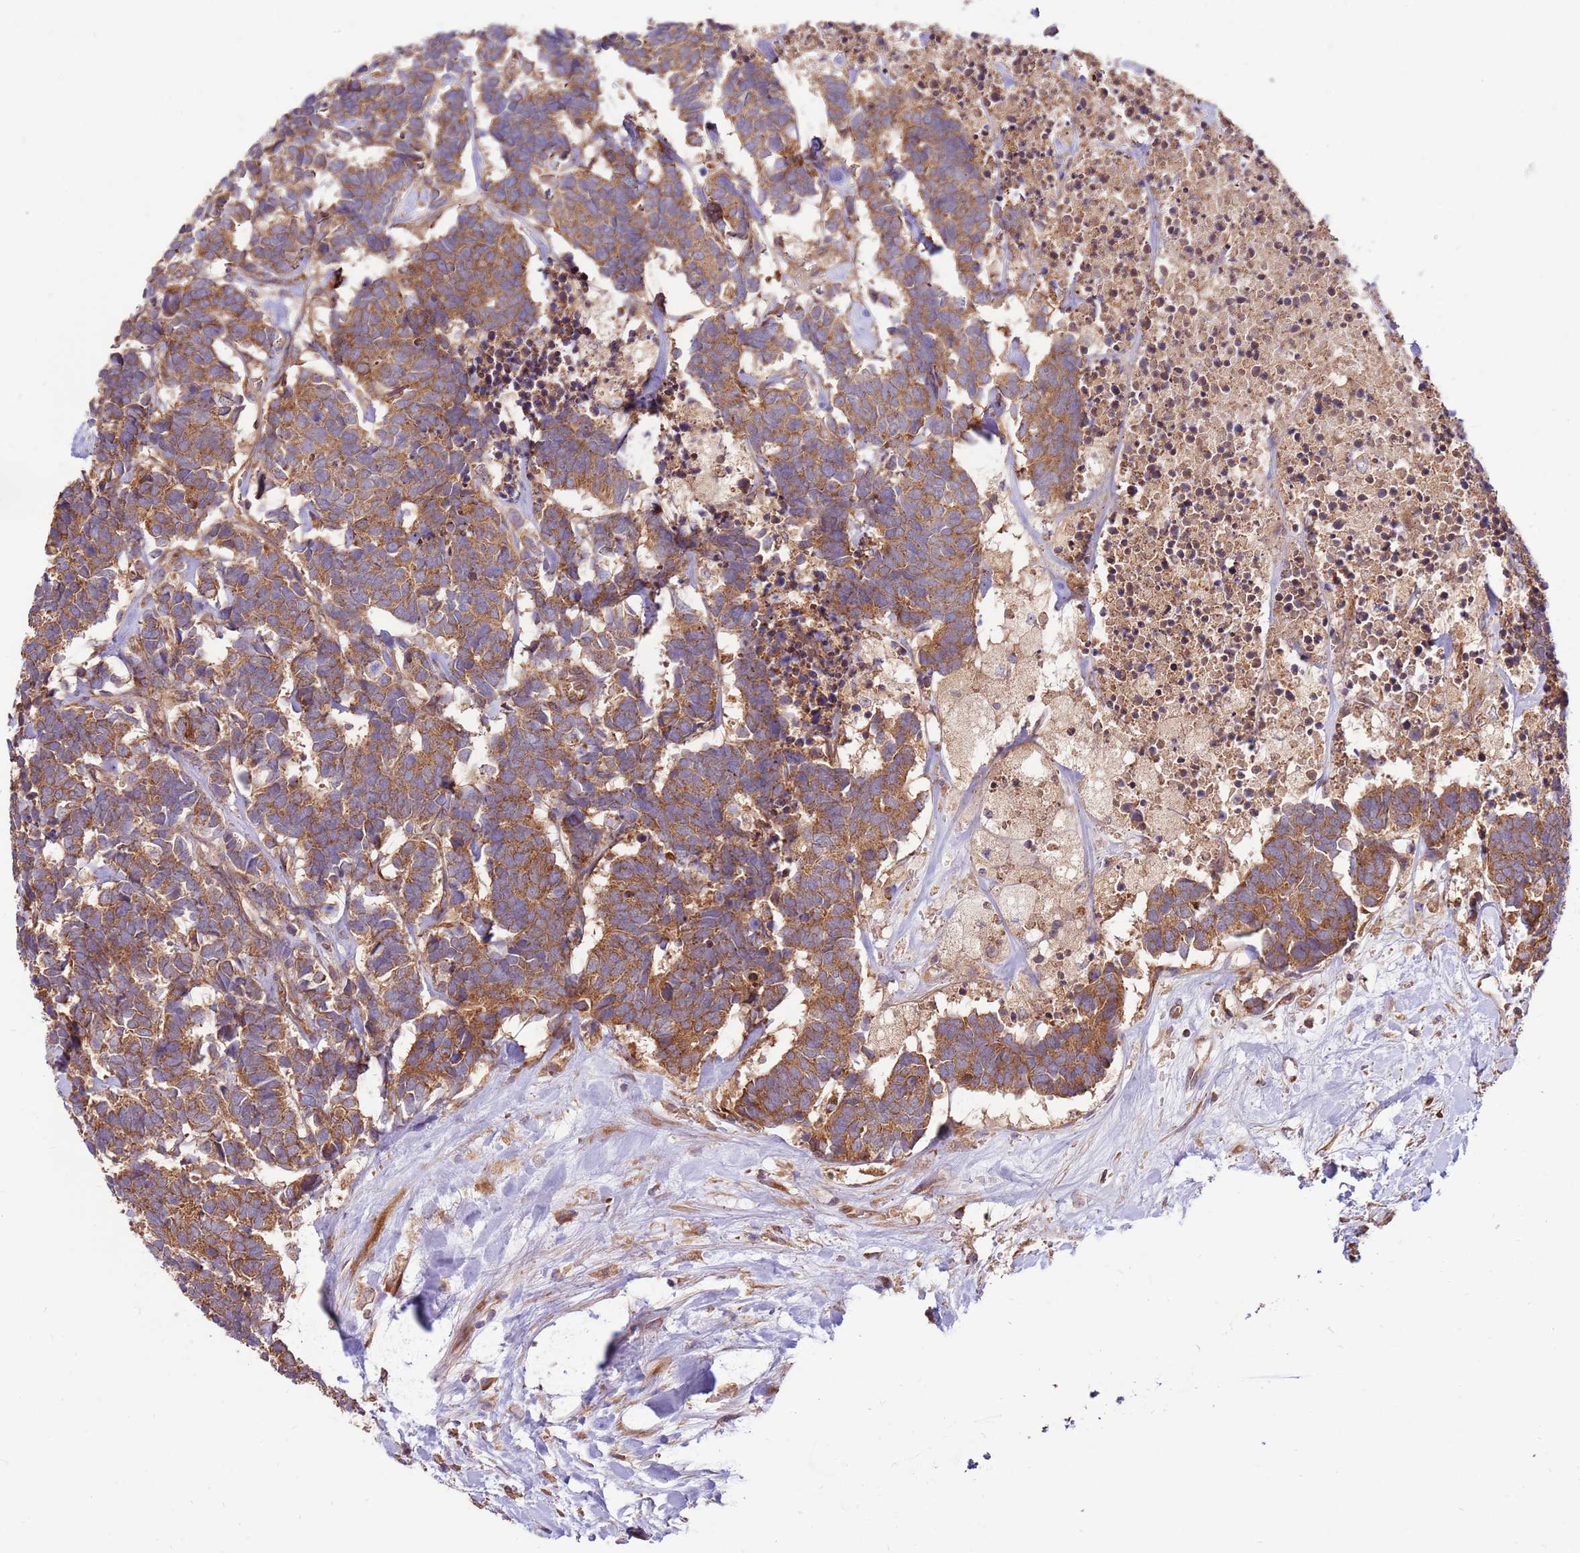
{"staining": {"intensity": "moderate", "quantity": ">75%", "location": "cytoplasmic/membranous"}, "tissue": "carcinoid", "cell_type": "Tumor cells", "image_type": "cancer", "snomed": [{"axis": "morphology", "description": "Carcinoma, NOS"}, {"axis": "morphology", "description": "Carcinoid, malignant, NOS"}, {"axis": "topography", "description": "Urinary bladder"}], "caption": "Immunohistochemistry (DAB (3,3'-diaminobenzidine)) staining of malignant carcinoid reveals moderate cytoplasmic/membranous protein expression in about >75% of tumor cells.", "gene": "SLC44A5", "patient": {"sex": "male", "age": 57}}